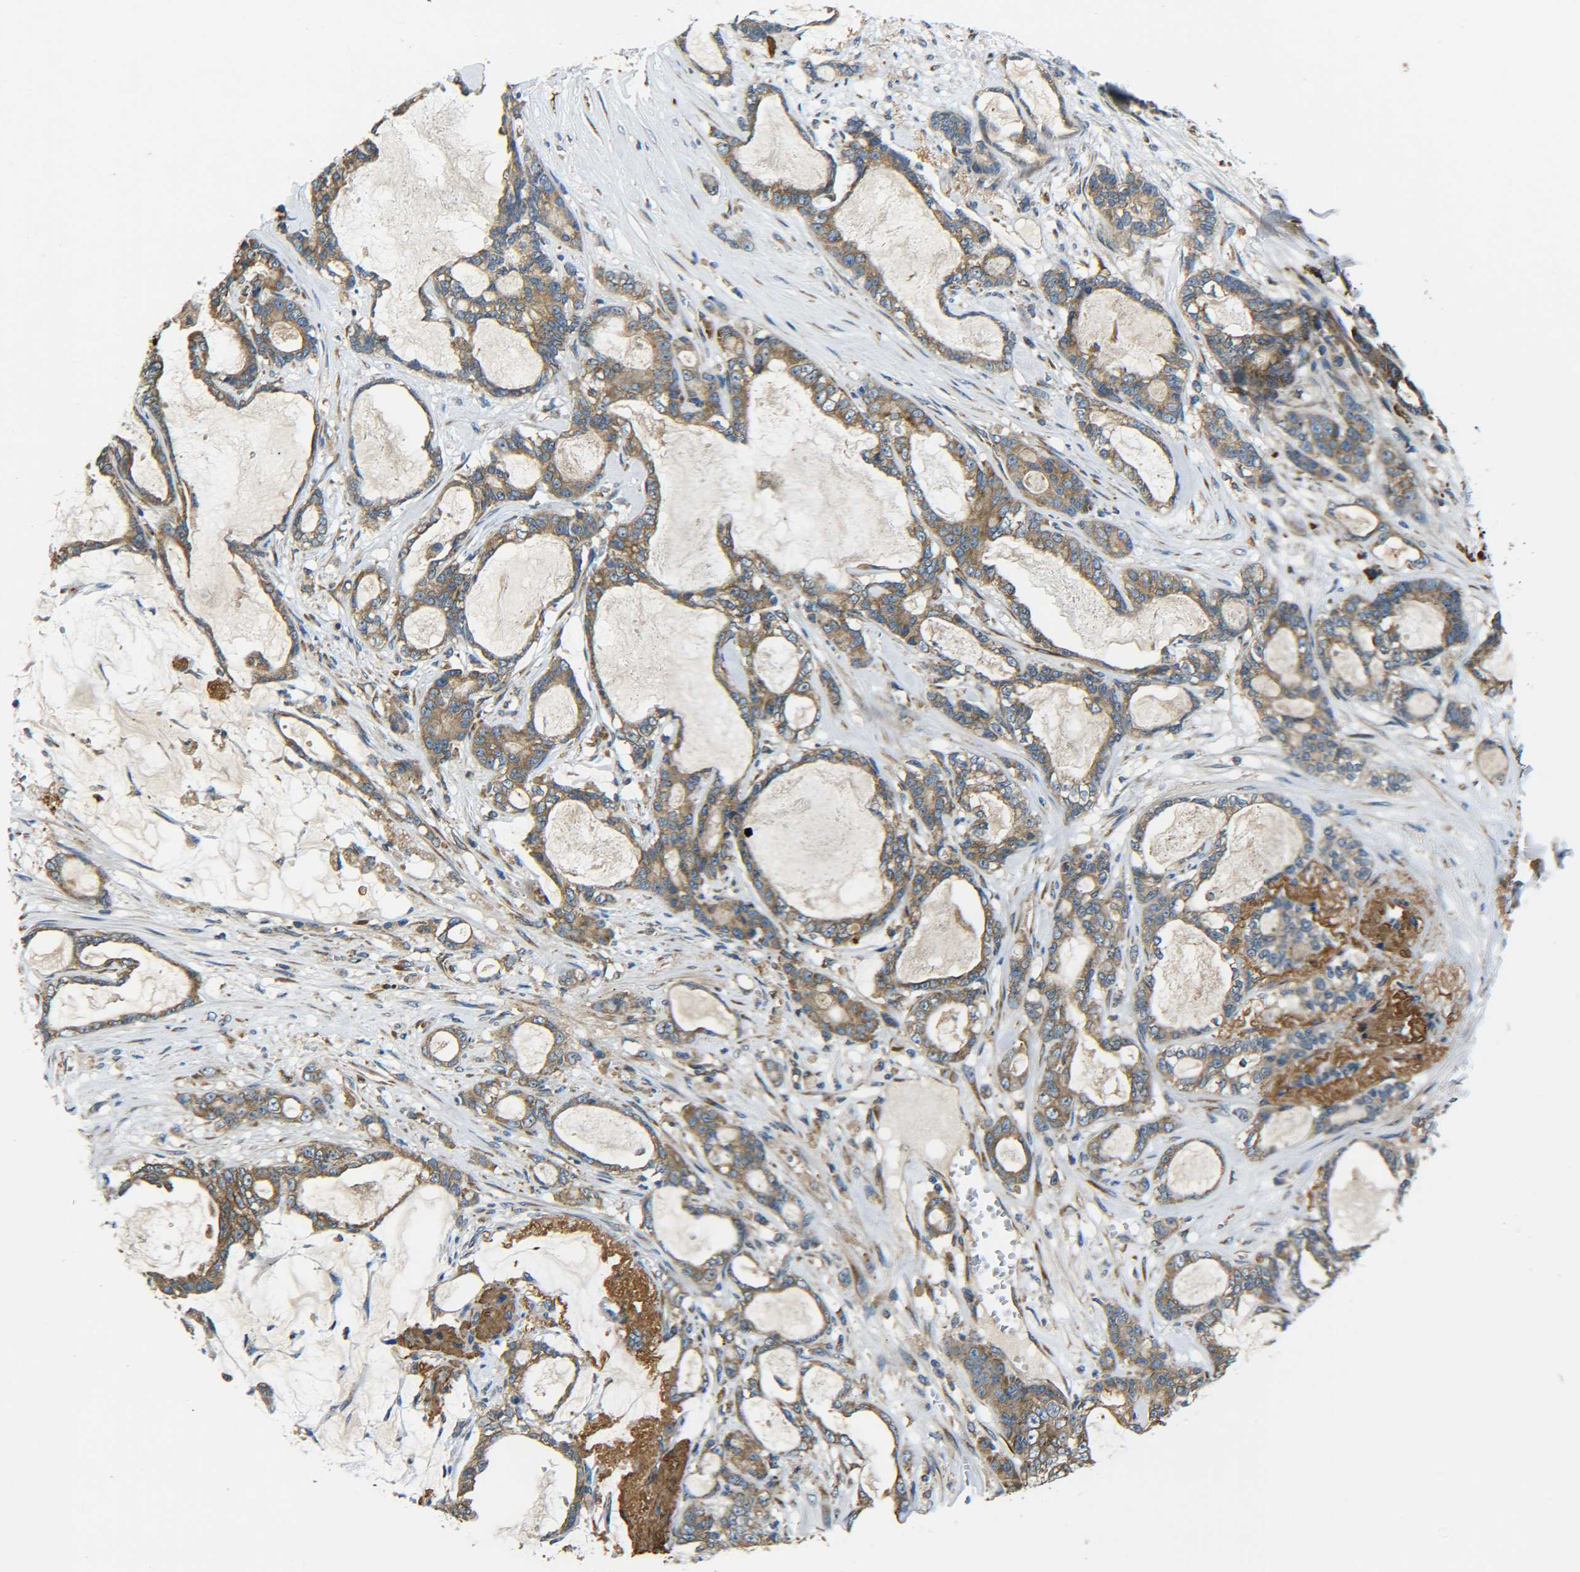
{"staining": {"intensity": "moderate", "quantity": ">75%", "location": "cytoplasmic/membranous"}, "tissue": "pancreatic cancer", "cell_type": "Tumor cells", "image_type": "cancer", "snomed": [{"axis": "morphology", "description": "Adenocarcinoma, NOS"}, {"axis": "topography", "description": "Pancreas"}], "caption": "Human pancreatic cancer stained with a protein marker reveals moderate staining in tumor cells.", "gene": "PREB", "patient": {"sex": "female", "age": 73}}